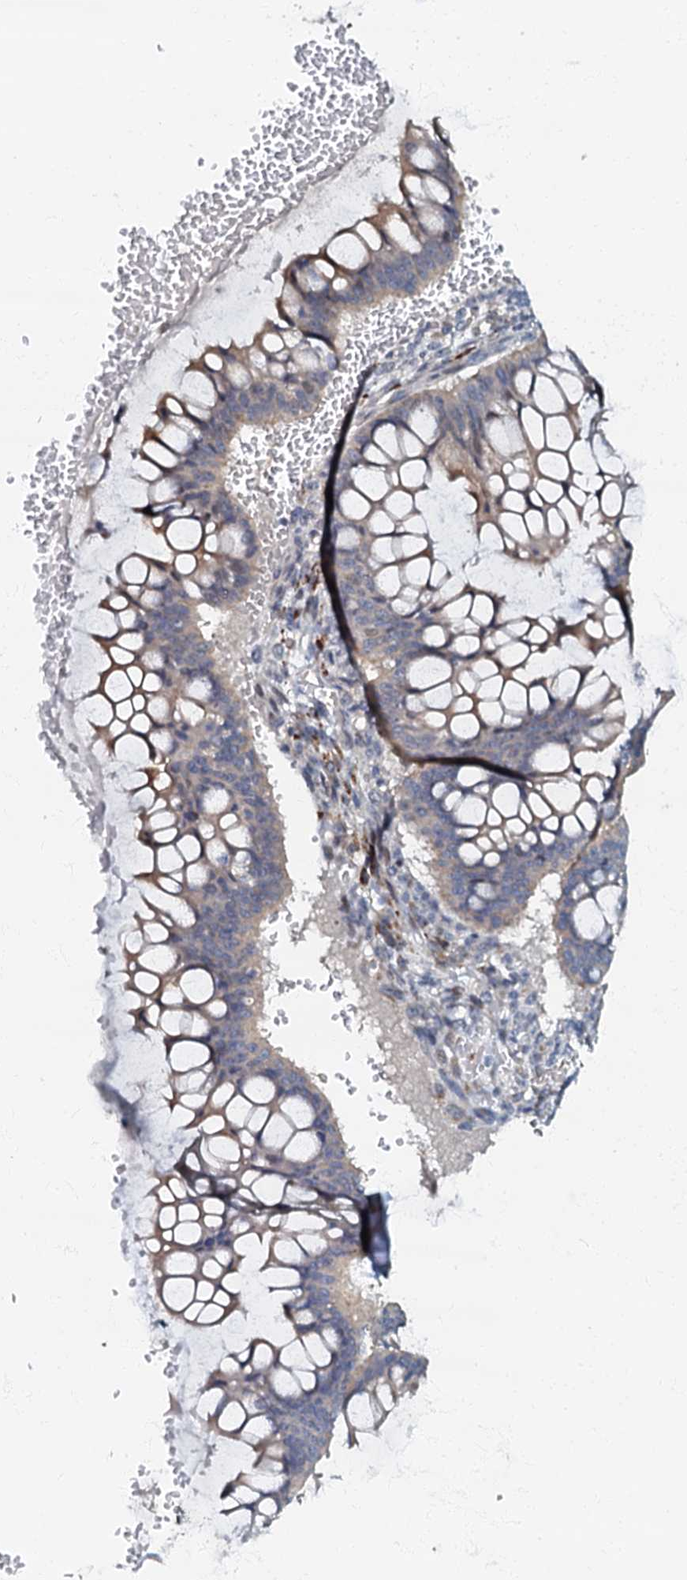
{"staining": {"intensity": "negative", "quantity": "none", "location": "none"}, "tissue": "ovarian cancer", "cell_type": "Tumor cells", "image_type": "cancer", "snomed": [{"axis": "morphology", "description": "Cystadenocarcinoma, mucinous, NOS"}, {"axis": "topography", "description": "Ovary"}], "caption": "This photomicrograph is of ovarian cancer (mucinous cystadenocarcinoma) stained with IHC to label a protein in brown with the nuclei are counter-stained blue. There is no positivity in tumor cells. (Brightfield microscopy of DAB immunohistochemistry (IHC) at high magnification).", "gene": "OLAH", "patient": {"sex": "female", "age": 73}}